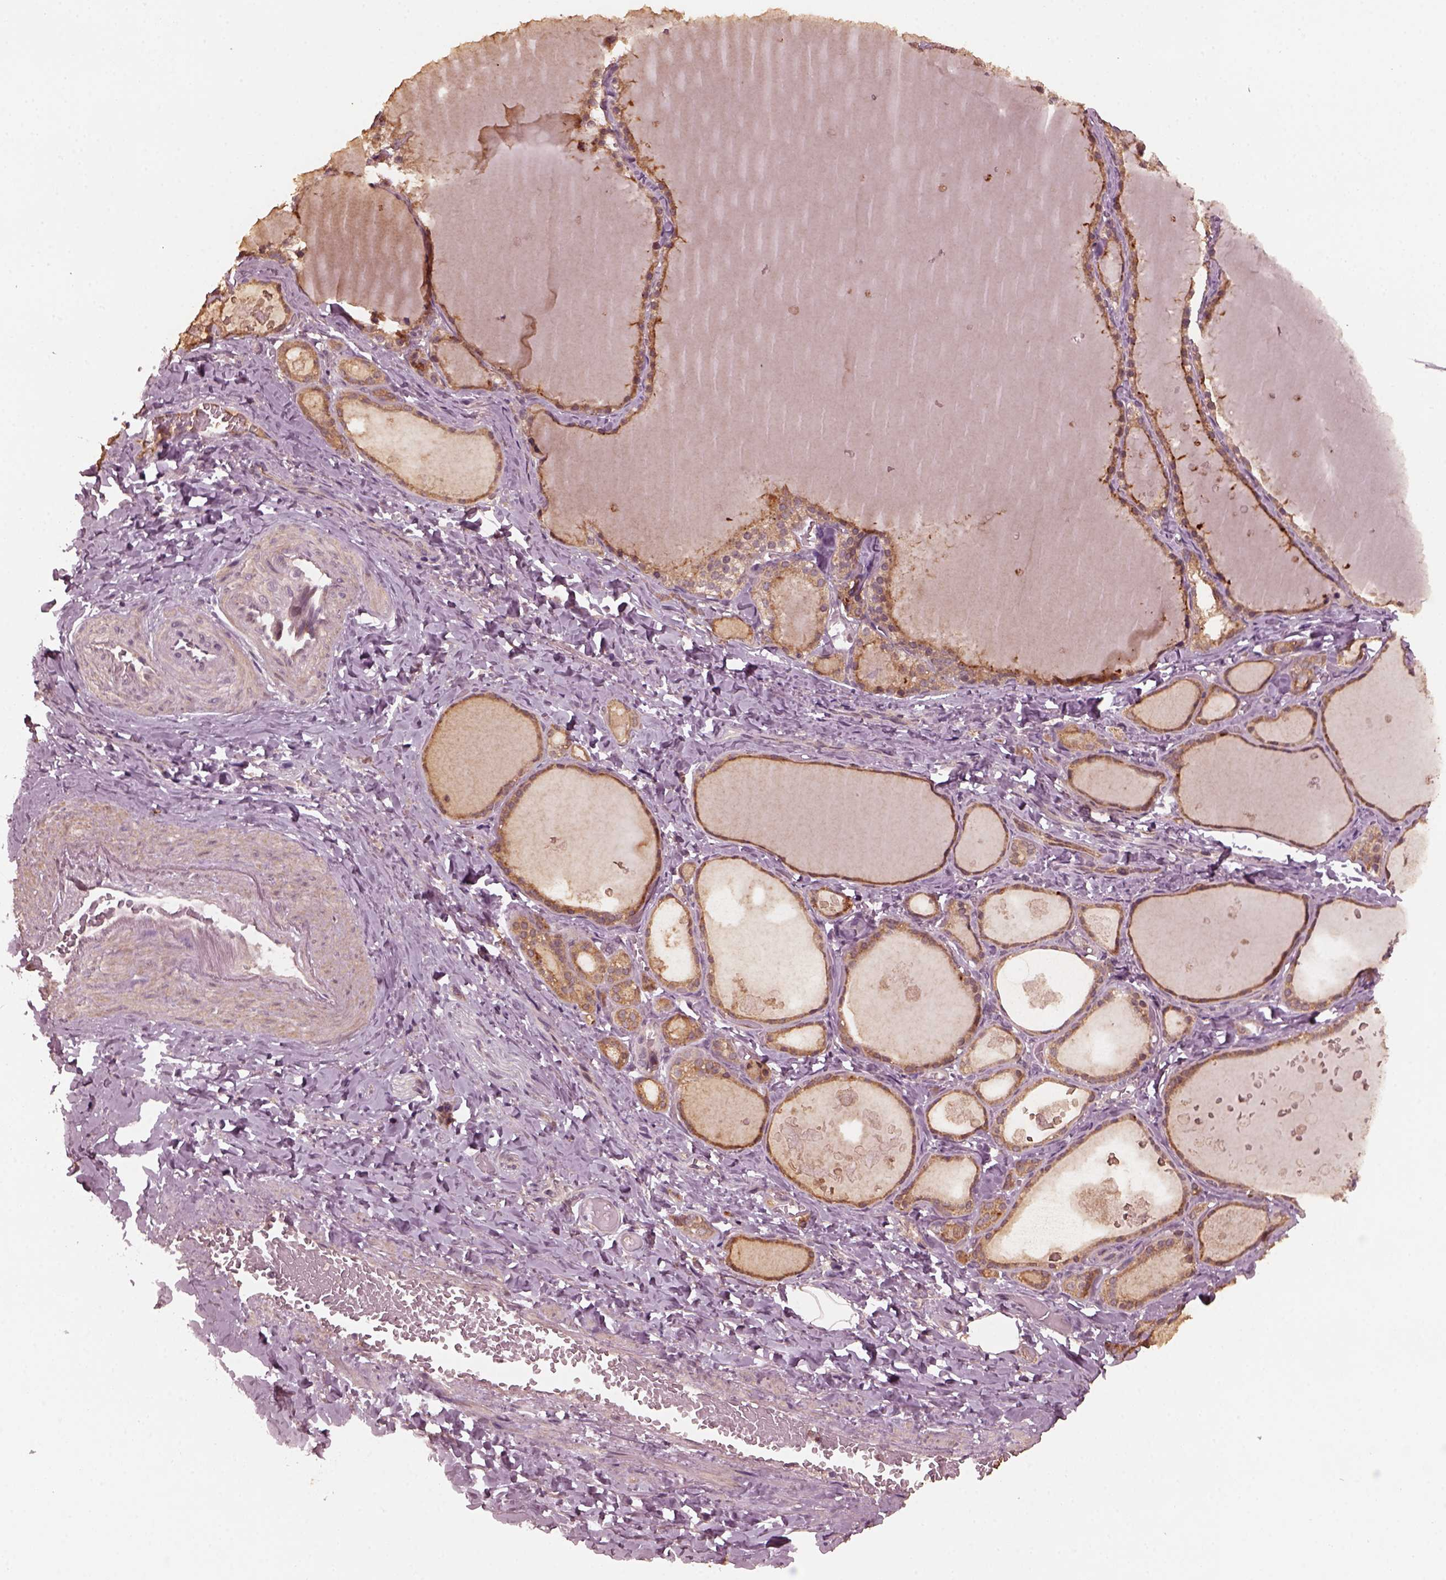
{"staining": {"intensity": "moderate", "quantity": ">75%", "location": "cytoplasmic/membranous"}, "tissue": "thyroid gland", "cell_type": "Glandular cells", "image_type": "normal", "snomed": [{"axis": "morphology", "description": "Normal tissue, NOS"}, {"axis": "topography", "description": "Thyroid gland"}], "caption": "High-magnification brightfield microscopy of benign thyroid gland stained with DAB (brown) and counterstained with hematoxylin (blue). glandular cells exhibit moderate cytoplasmic/membranous positivity is appreciated in about>75% of cells. Nuclei are stained in blue.", "gene": "FAF2", "patient": {"sex": "female", "age": 56}}